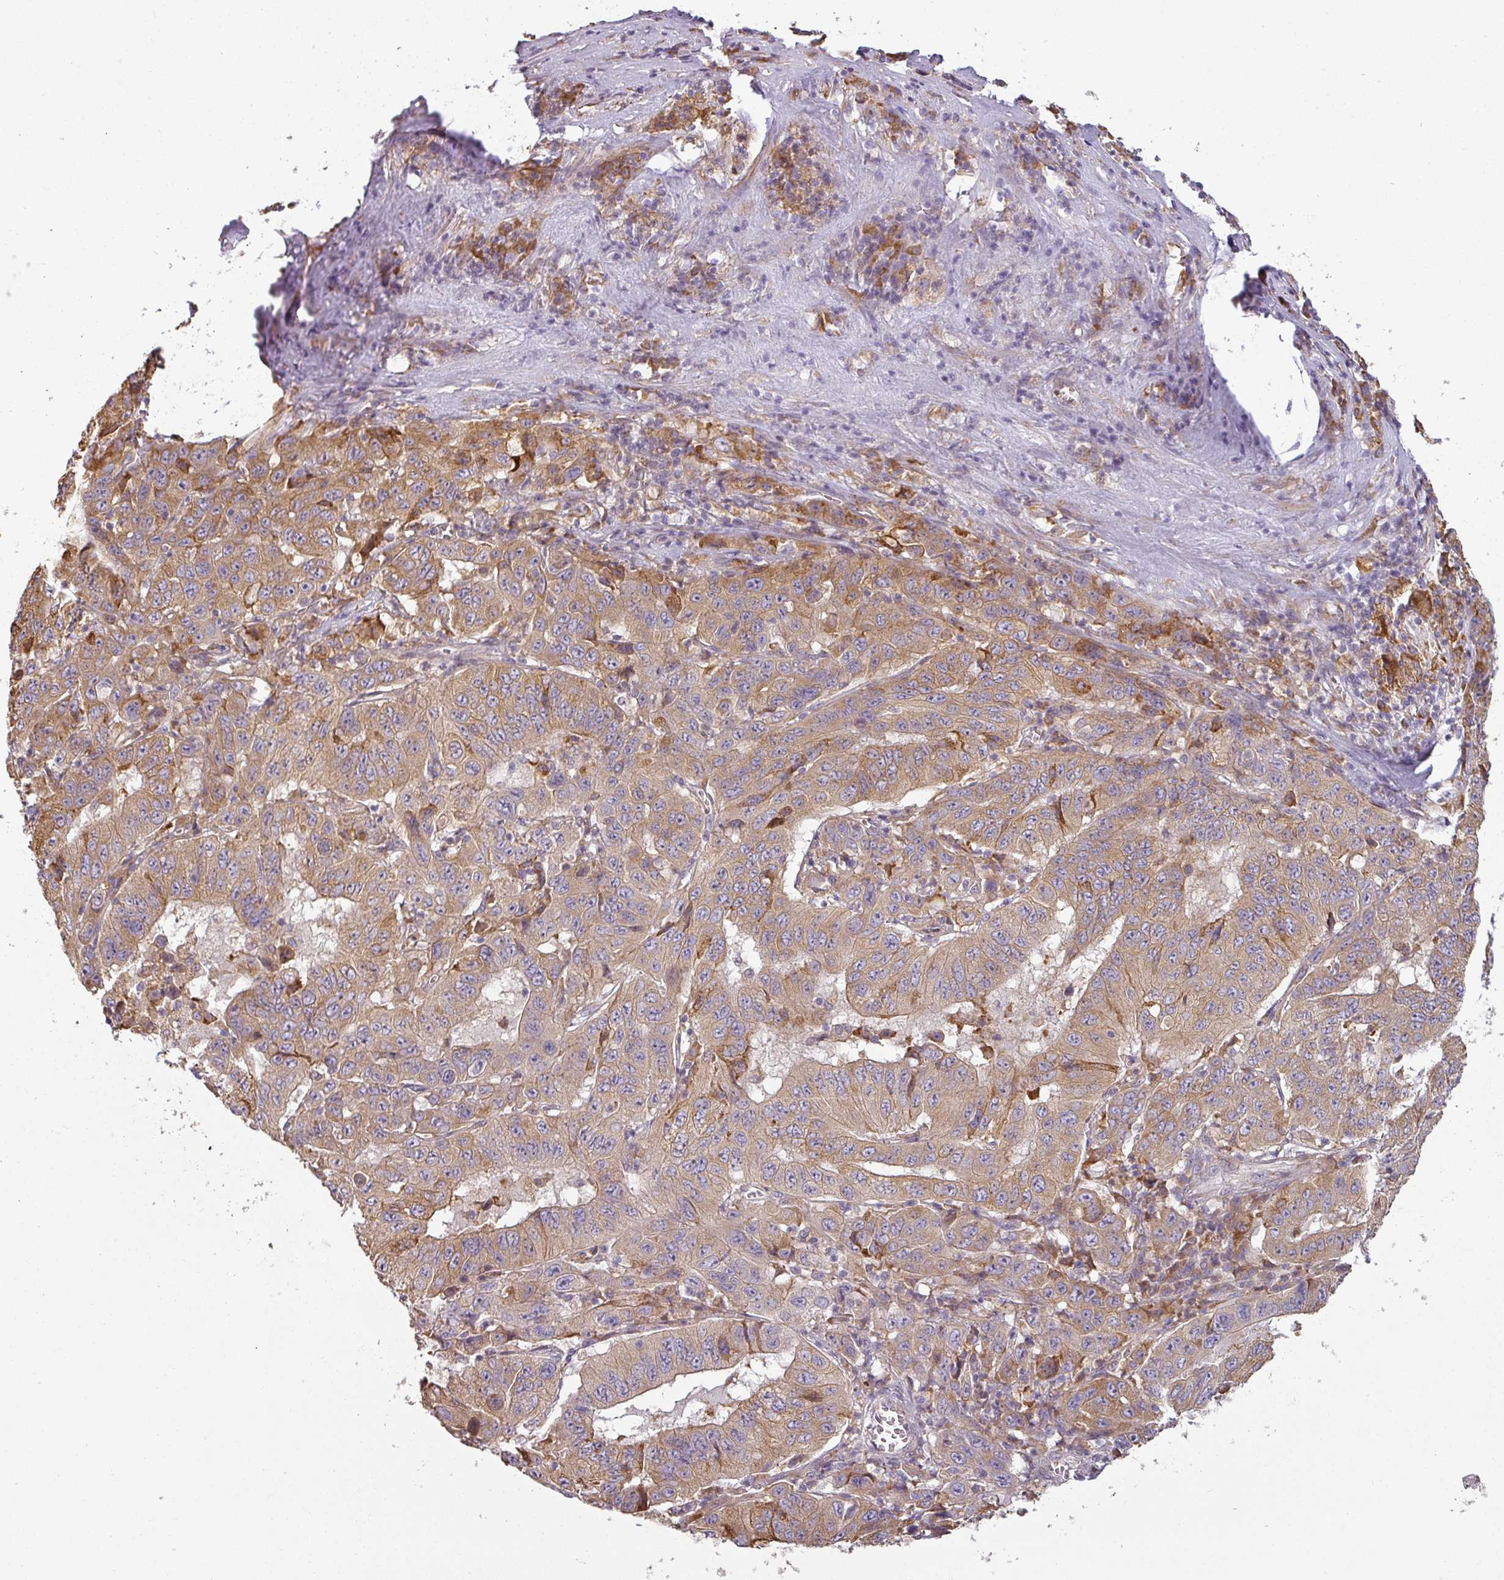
{"staining": {"intensity": "moderate", "quantity": ">75%", "location": "cytoplasmic/membranous"}, "tissue": "pancreatic cancer", "cell_type": "Tumor cells", "image_type": "cancer", "snomed": [{"axis": "morphology", "description": "Adenocarcinoma, NOS"}, {"axis": "topography", "description": "Pancreas"}], "caption": "This photomicrograph demonstrates immunohistochemistry staining of human adenocarcinoma (pancreatic), with medium moderate cytoplasmic/membranous expression in about >75% of tumor cells.", "gene": "CCDC144A", "patient": {"sex": "male", "age": 63}}